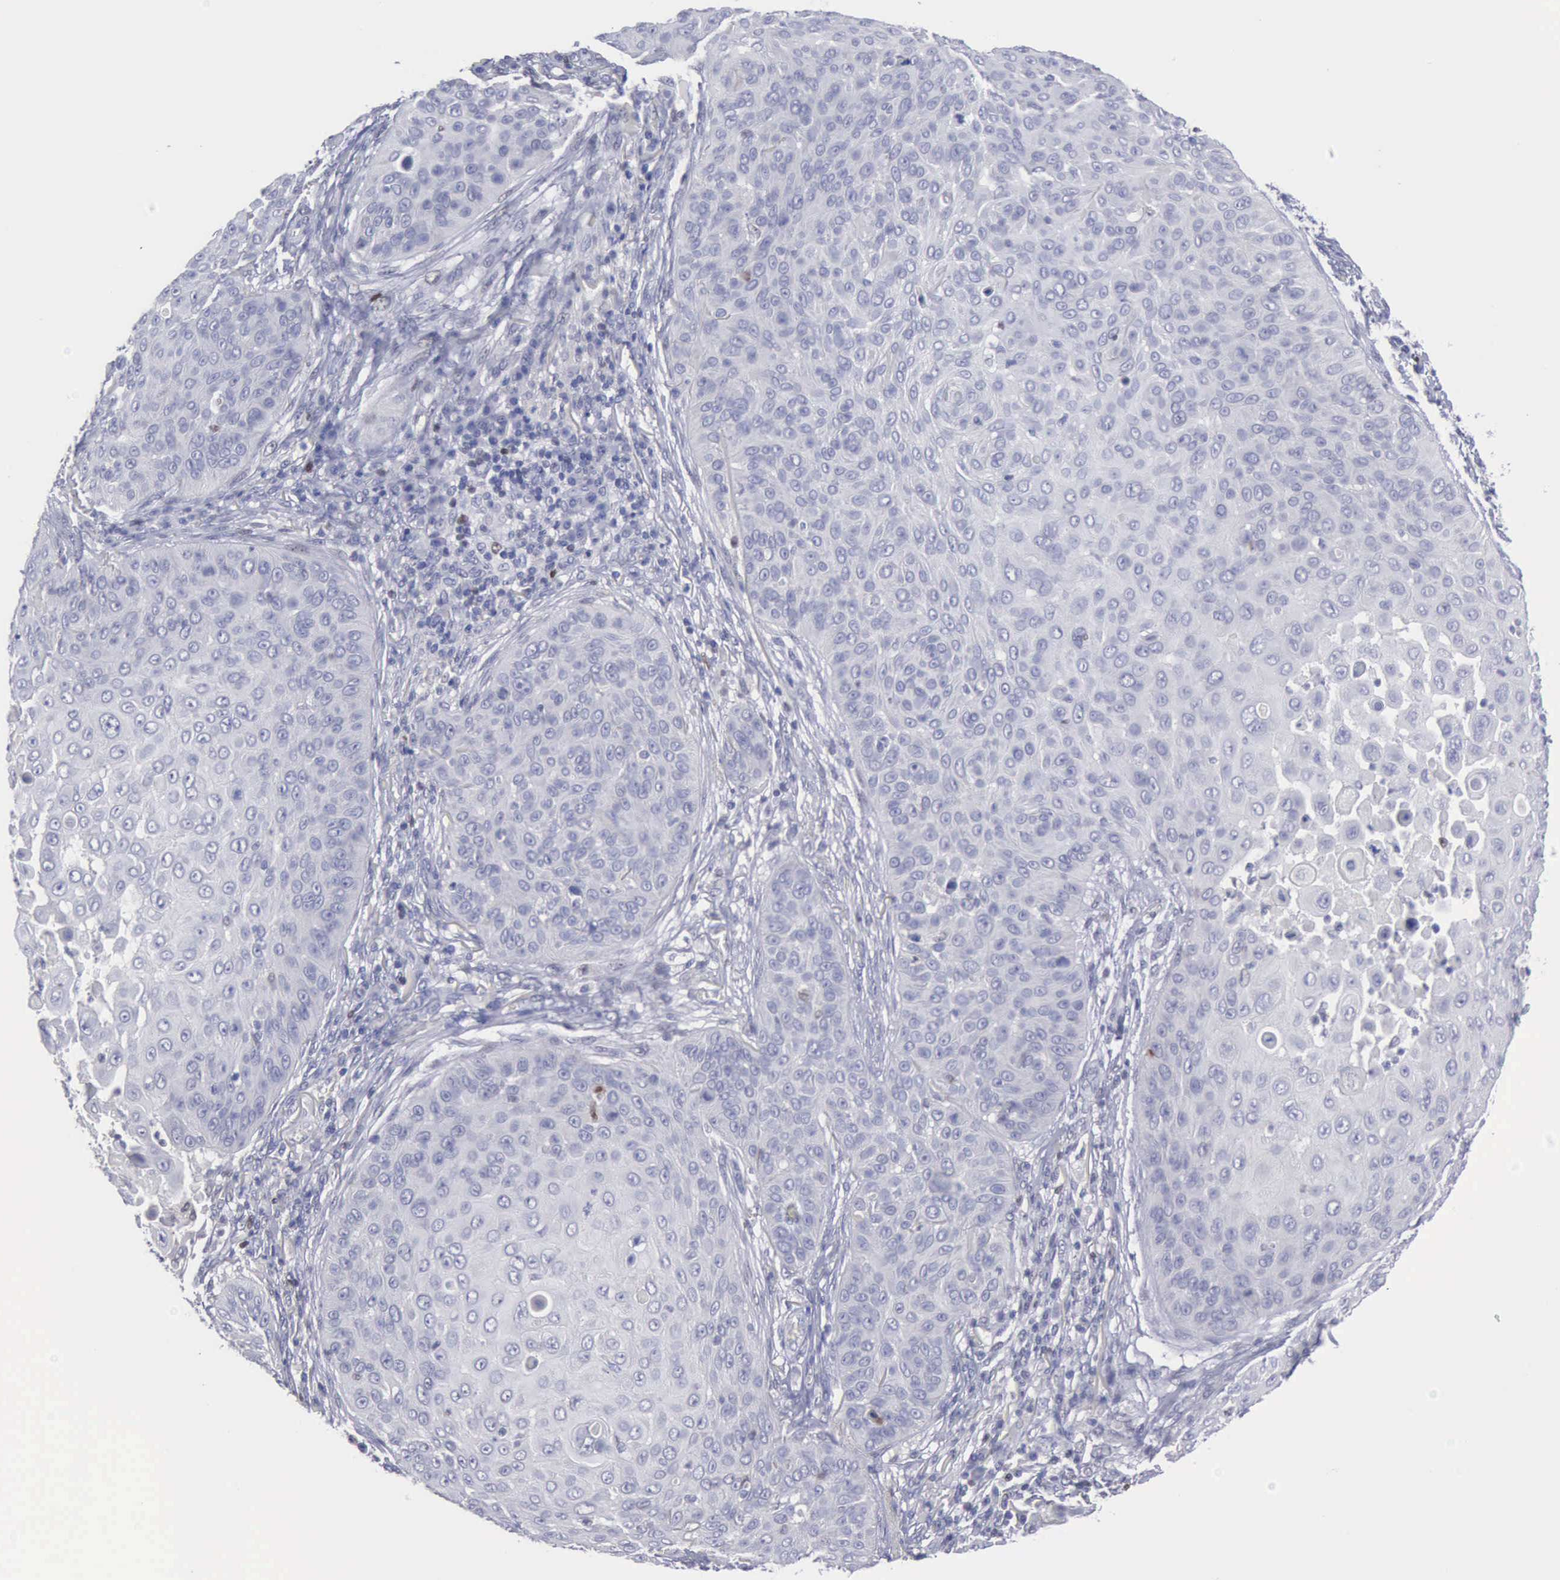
{"staining": {"intensity": "negative", "quantity": "none", "location": "none"}, "tissue": "skin cancer", "cell_type": "Tumor cells", "image_type": "cancer", "snomed": [{"axis": "morphology", "description": "Squamous cell carcinoma, NOS"}, {"axis": "topography", "description": "Skin"}], "caption": "Human skin squamous cell carcinoma stained for a protein using immunohistochemistry displays no positivity in tumor cells.", "gene": "SATB2", "patient": {"sex": "male", "age": 82}}